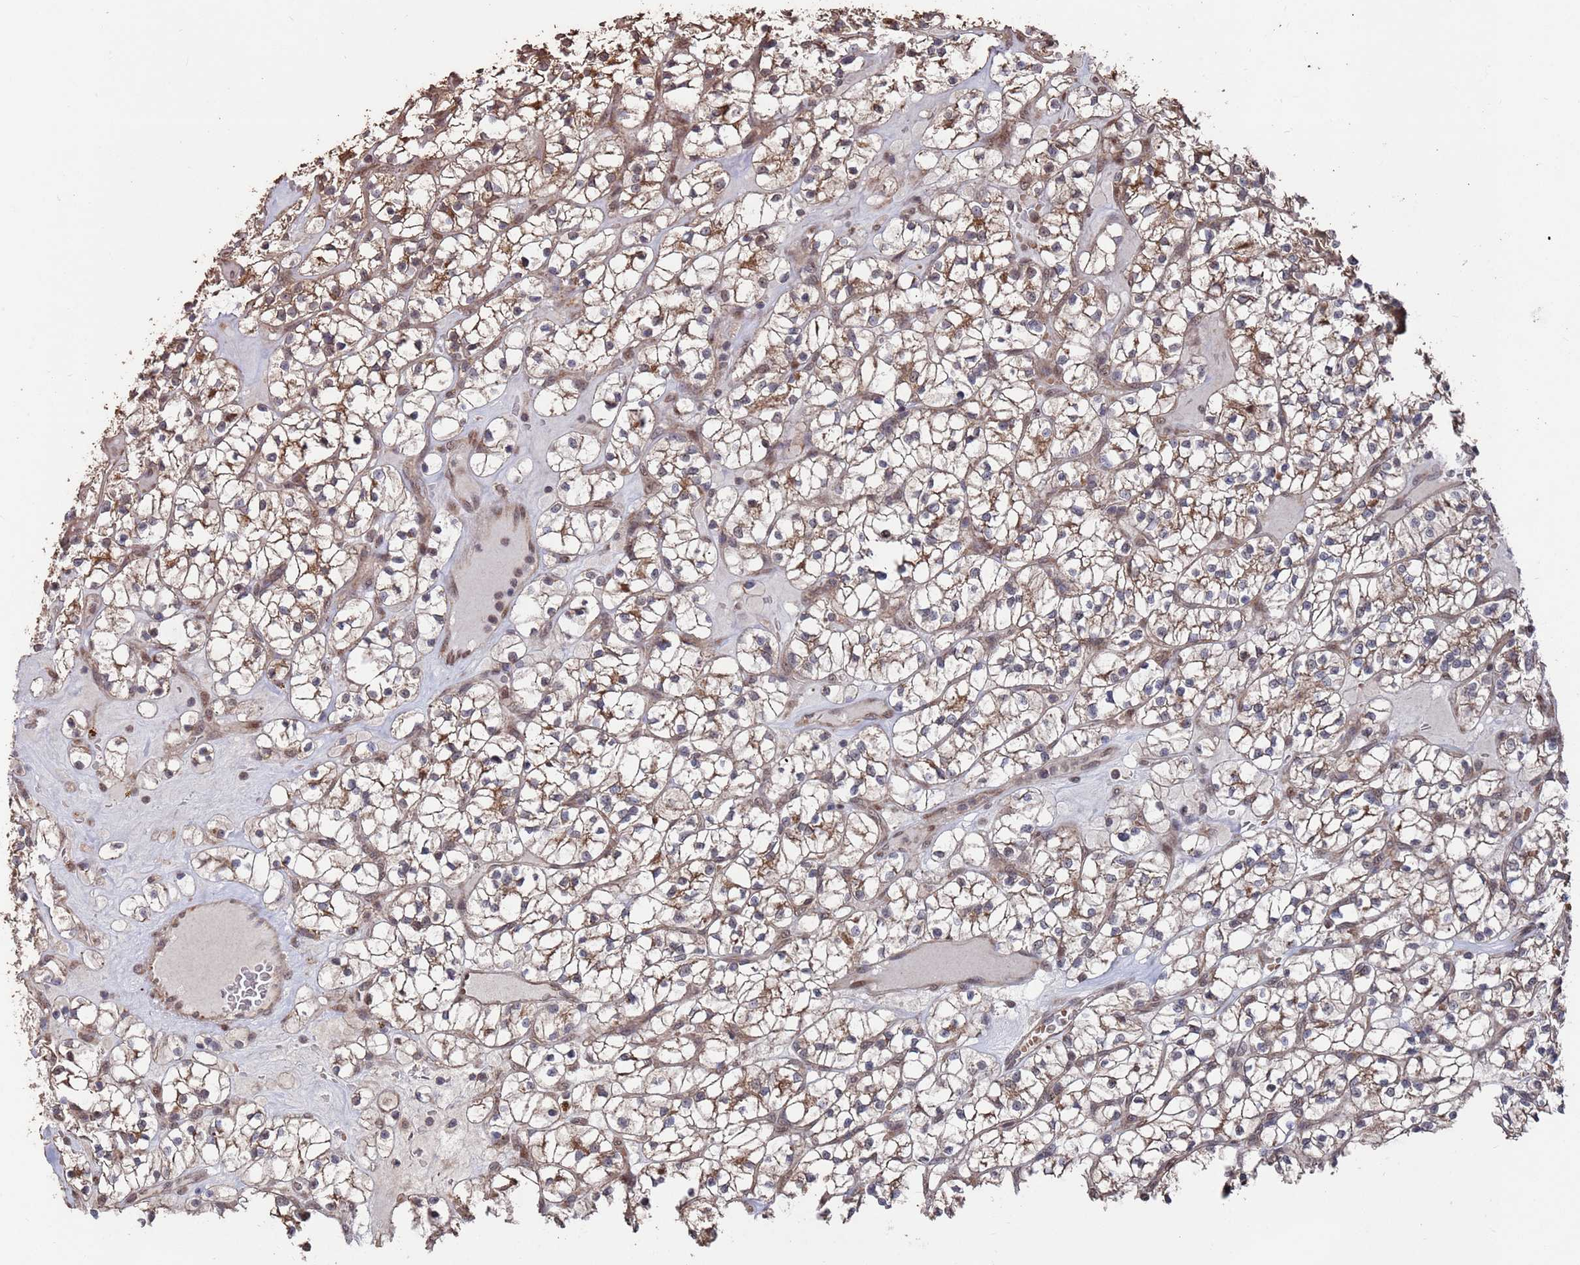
{"staining": {"intensity": "weak", "quantity": ">75%", "location": "cytoplasmic/membranous"}, "tissue": "renal cancer", "cell_type": "Tumor cells", "image_type": "cancer", "snomed": [{"axis": "morphology", "description": "Adenocarcinoma, NOS"}, {"axis": "topography", "description": "Kidney"}], "caption": "Adenocarcinoma (renal) stained for a protein (brown) demonstrates weak cytoplasmic/membranous positive expression in approximately >75% of tumor cells.", "gene": "PRR7", "patient": {"sex": "female", "age": 64}}